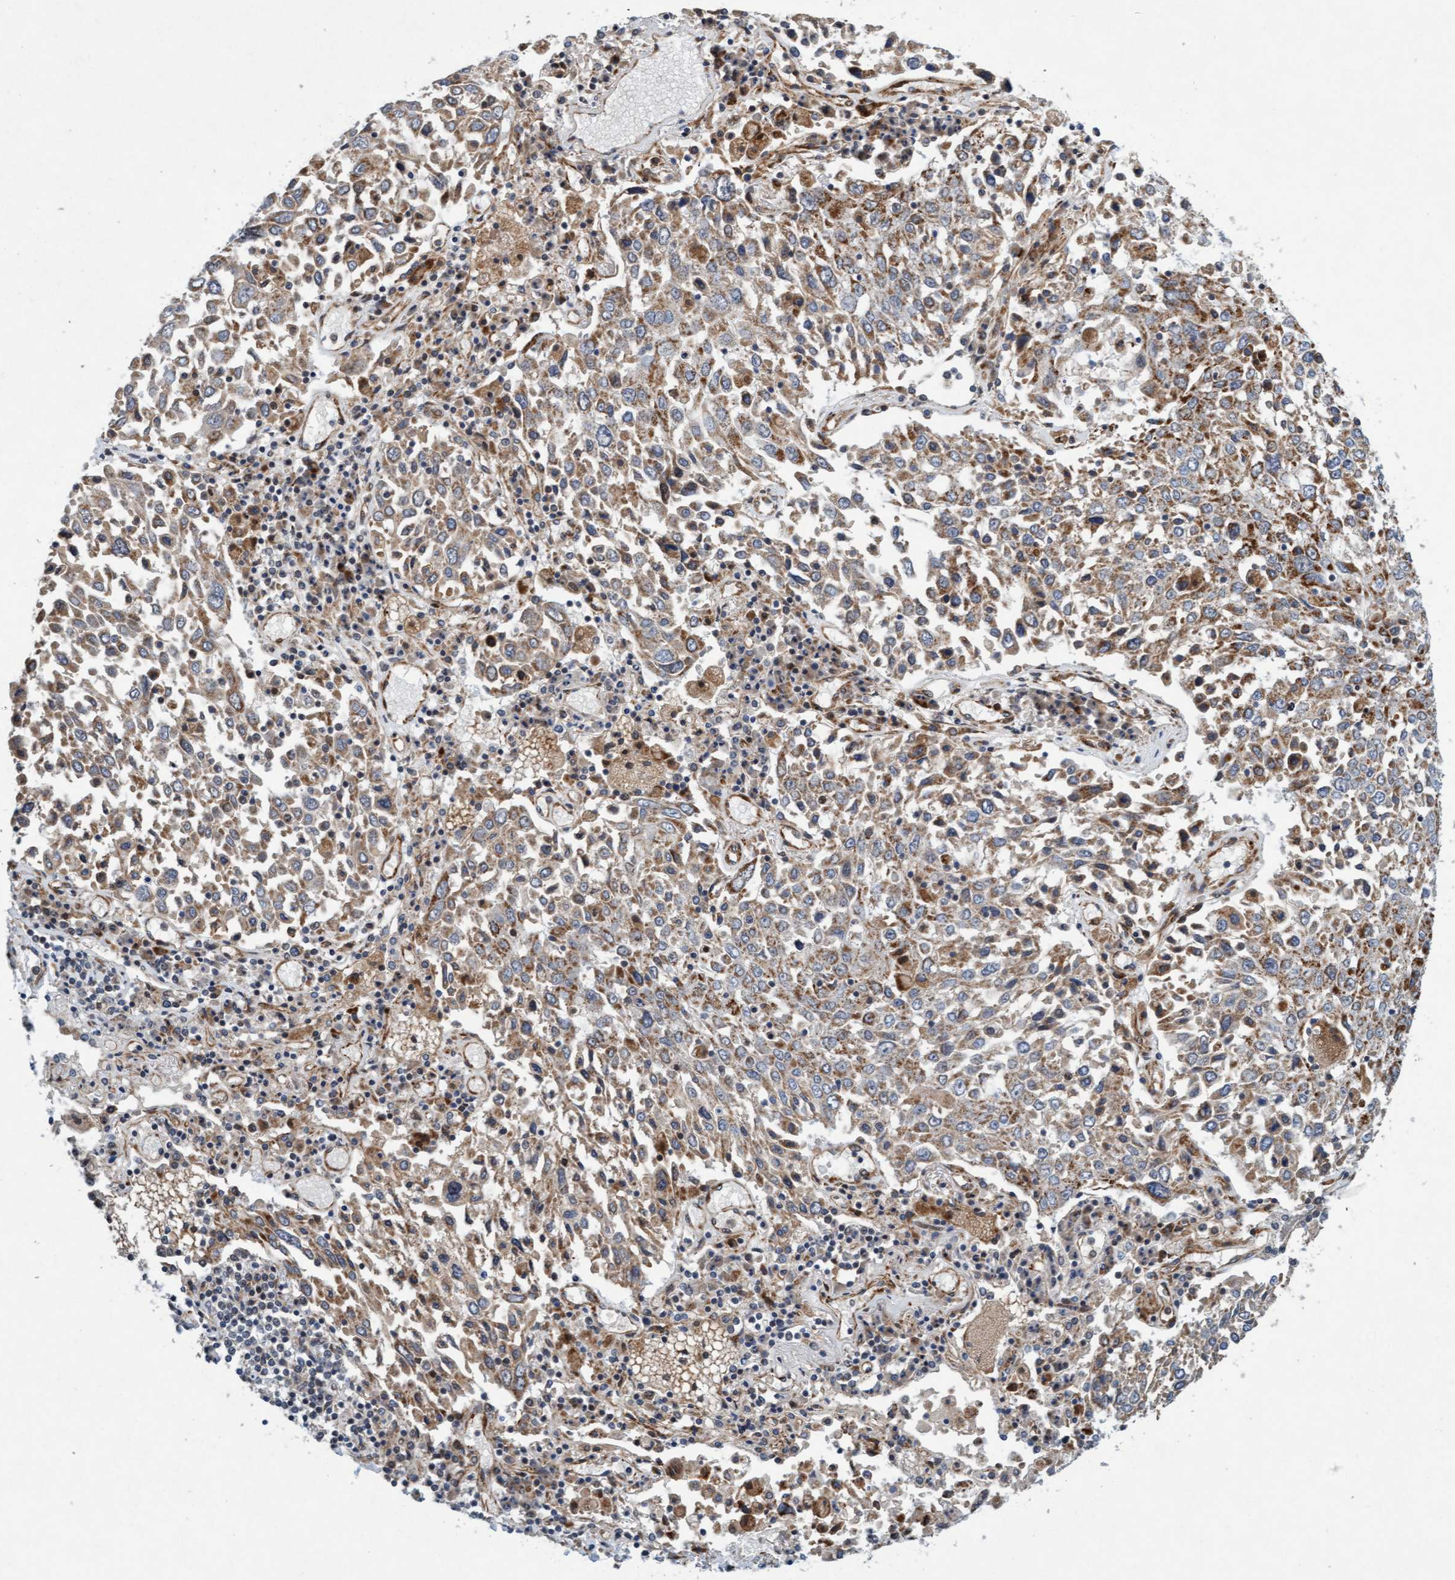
{"staining": {"intensity": "moderate", "quantity": "25%-75%", "location": "cytoplasmic/membranous"}, "tissue": "lung cancer", "cell_type": "Tumor cells", "image_type": "cancer", "snomed": [{"axis": "morphology", "description": "Squamous cell carcinoma, NOS"}, {"axis": "topography", "description": "Lung"}], "caption": "The histopathology image reveals immunohistochemical staining of squamous cell carcinoma (lung). There is moderate cytoplasmic/membranous expression is appreciated in about 25%-75% of tumor cells. (brown staining indicates protein expression, while blue staining denotes nuclei).", "gene": "TMEM70", "patient": {"sex": "male", "age": 65}}